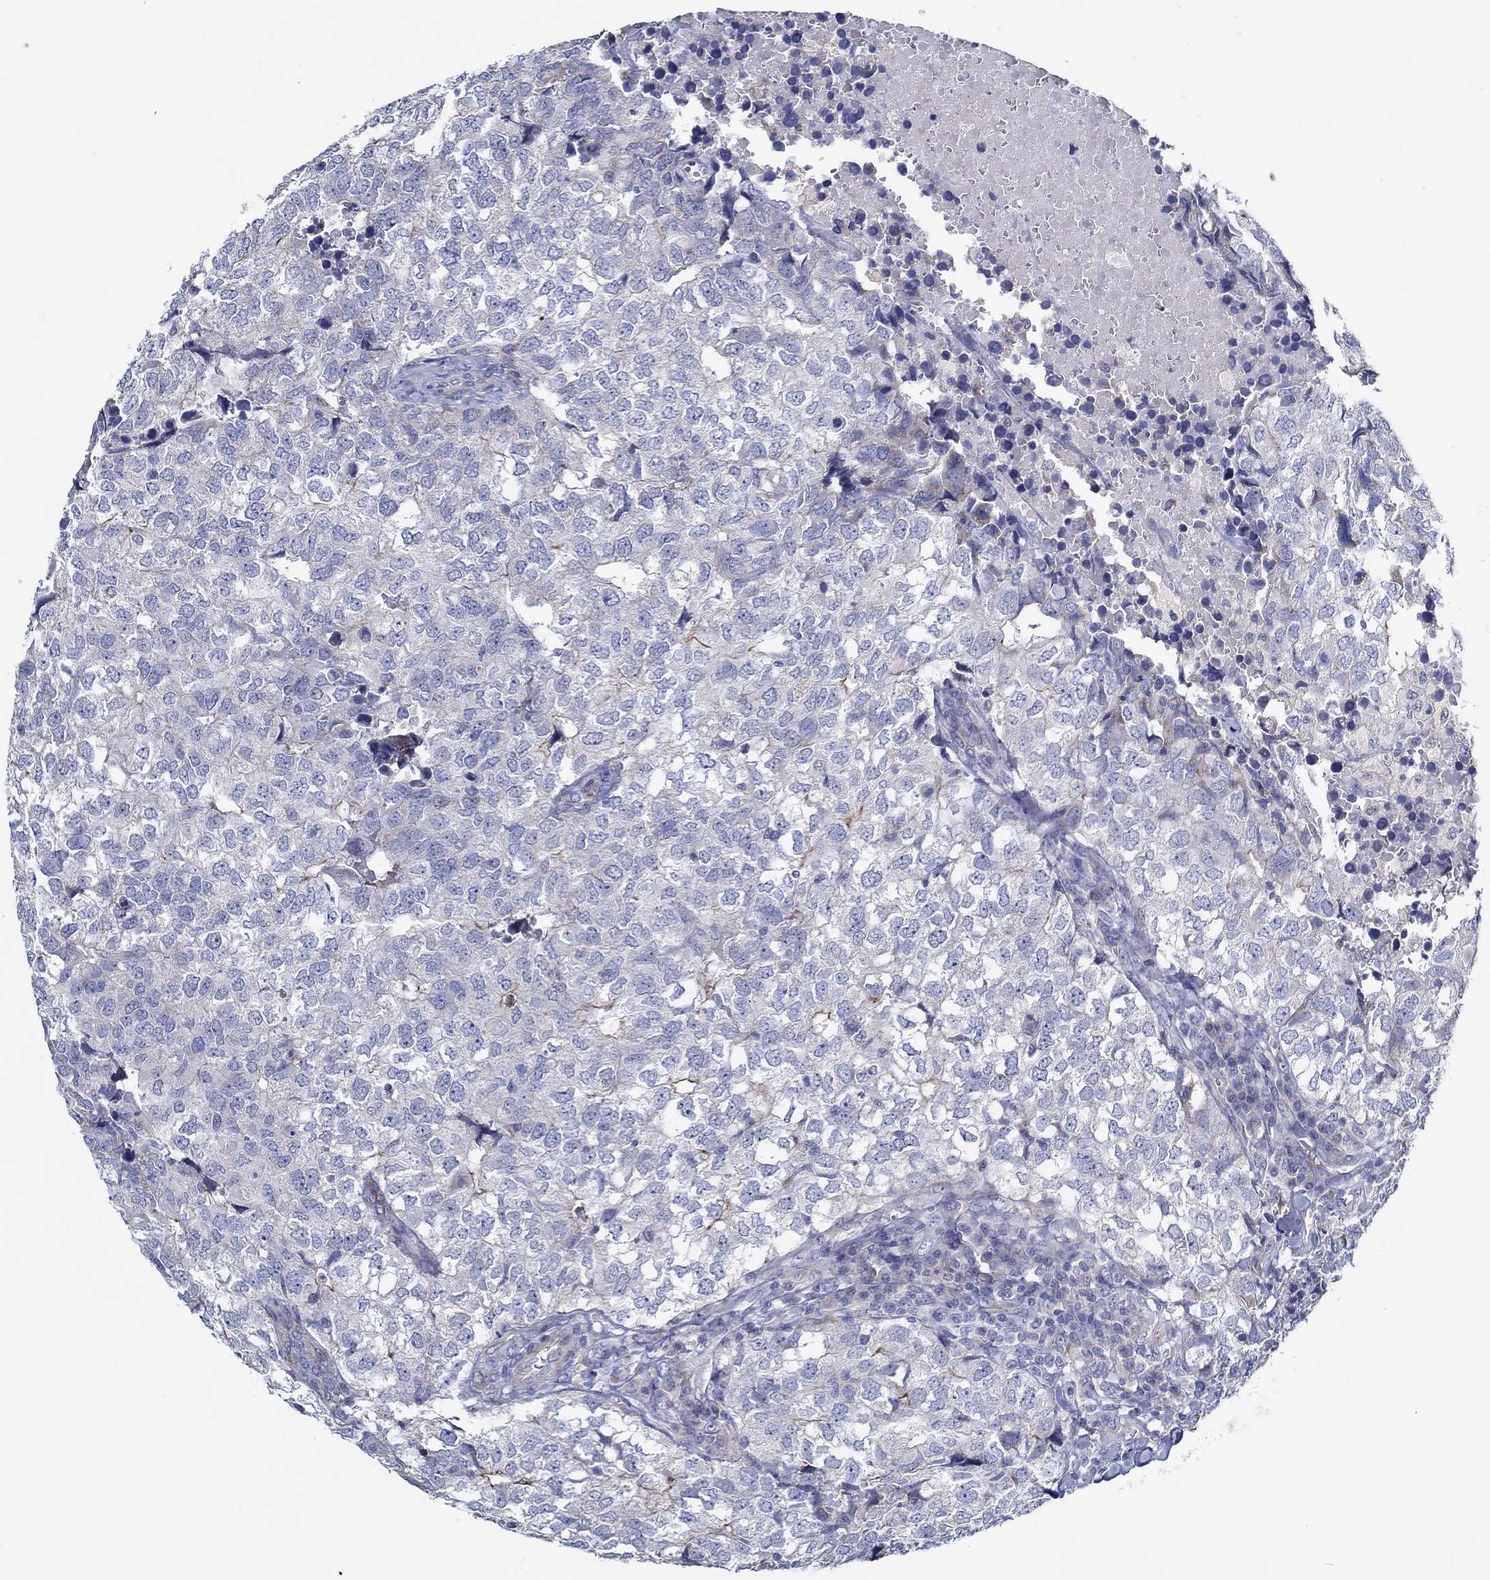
{"staining": {"intensity": "negative", "quantity": "none", "location": "none"}, "tissue": "breast cancer", "cell_type": "Tumor cells", "image_type": "cancer", "snomed": [{"axis": "morphology", "description": "Duct carcinoma"}, {"axis": "topography", "description": "Breast"}], "caption": "Immunohistochemical staining of human breast invasive ductal carcinoma reveals no significant positivity in tumor cells. (Stains: DAB (3,3'-diaminobenzidine) IHC with hematoxylin counter stain, Microscopy: brightfield microscopy at high magnification).", "gene": "CFAP61", "patient": {"sex": "female", "age": 30}}